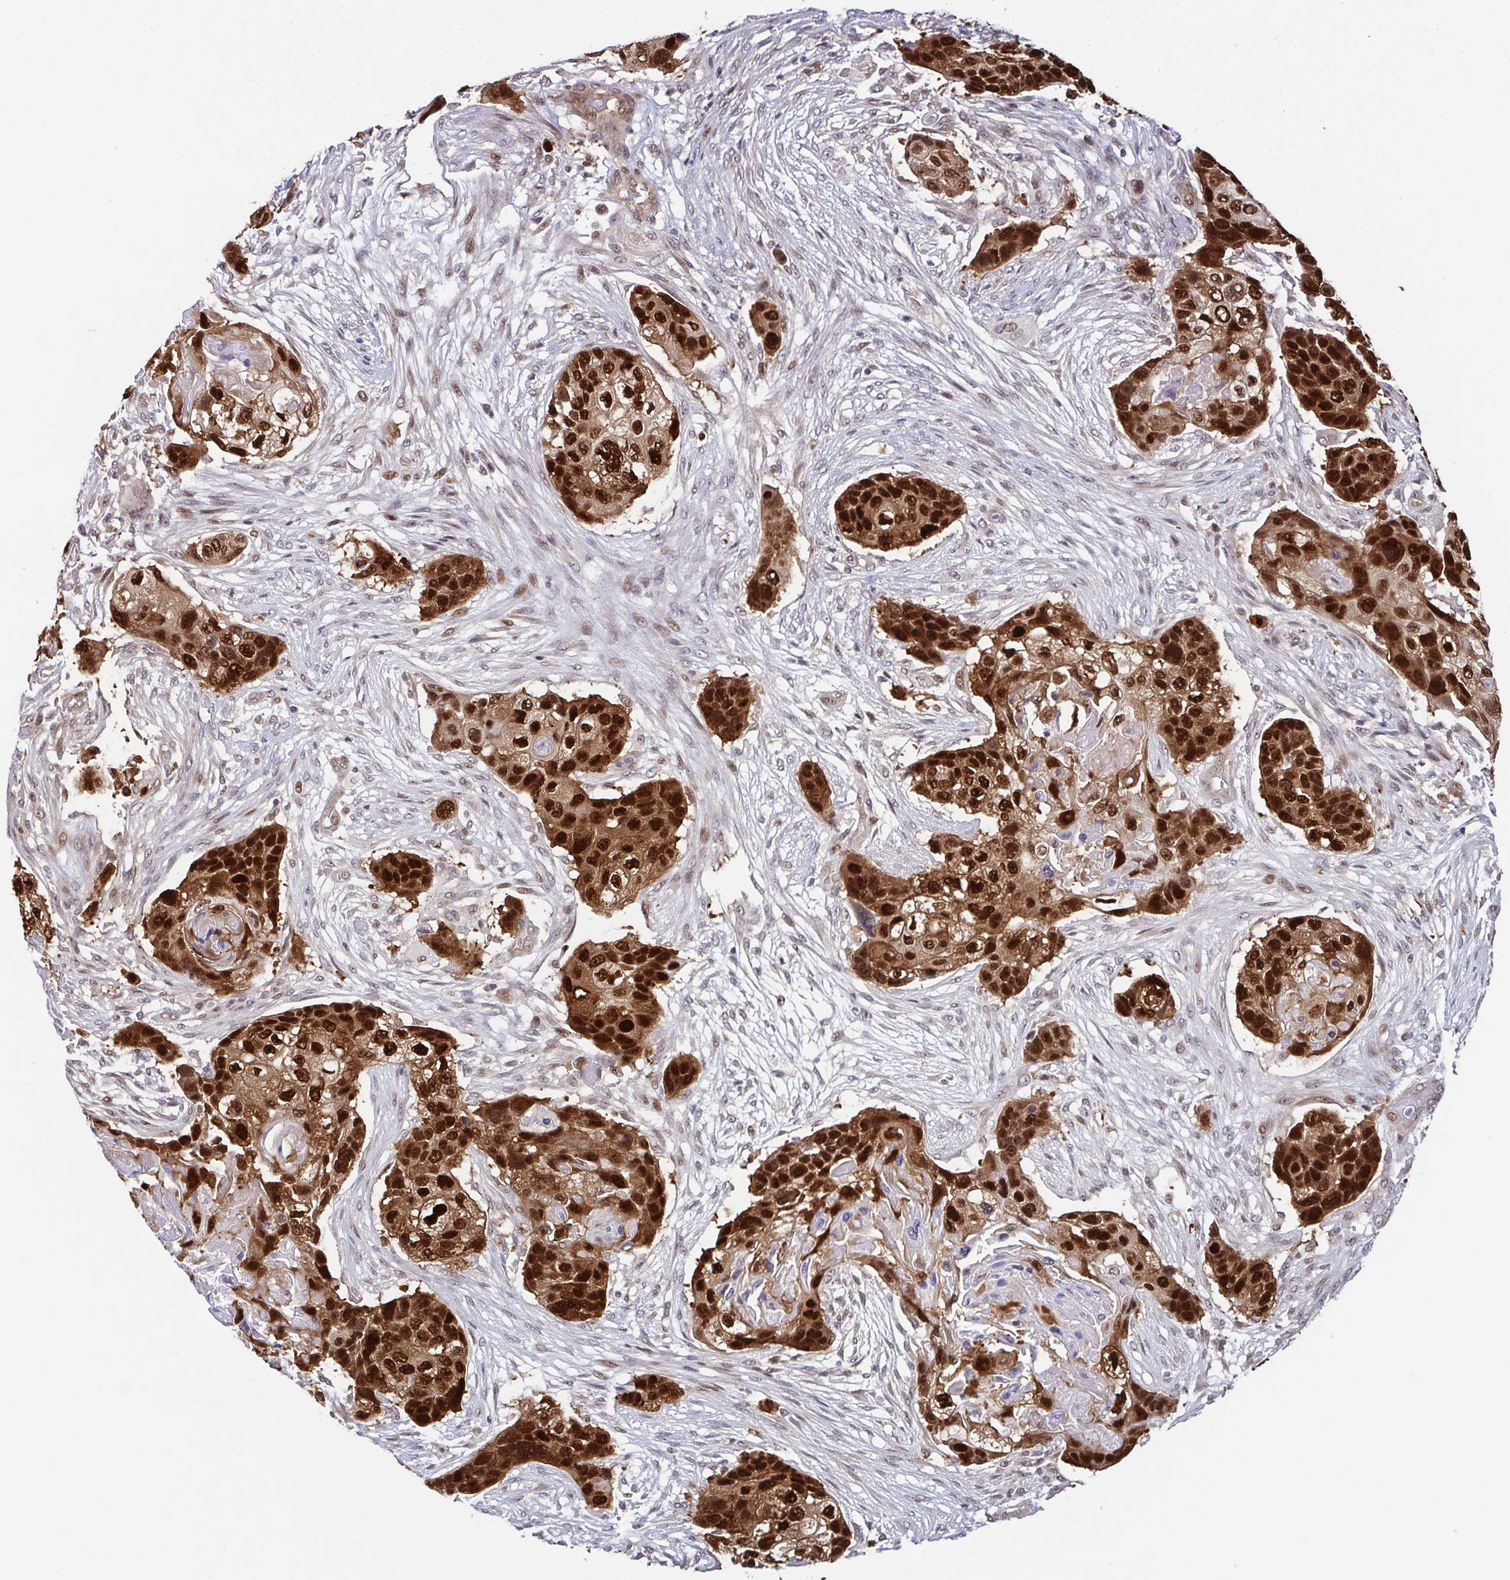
{"staining": {"intensity": "strong", "quantity": ">75%", "location": "nuclear"}, "tissue": "lung cancer", "cell_type": "Tumor cells", "image_type": "cancer", "snomed": [{"axis": "morphology", "description": "Squamous cell carcinoma, NOS"}, {"axis": "topography", "description": "Lung"}], "caption": "Tumor cells display strong nuclear staining in approximately >75% of cells in lung cancer.", "gene": "DNAJB1", "patient": {"sex": "male", "age": 69}}